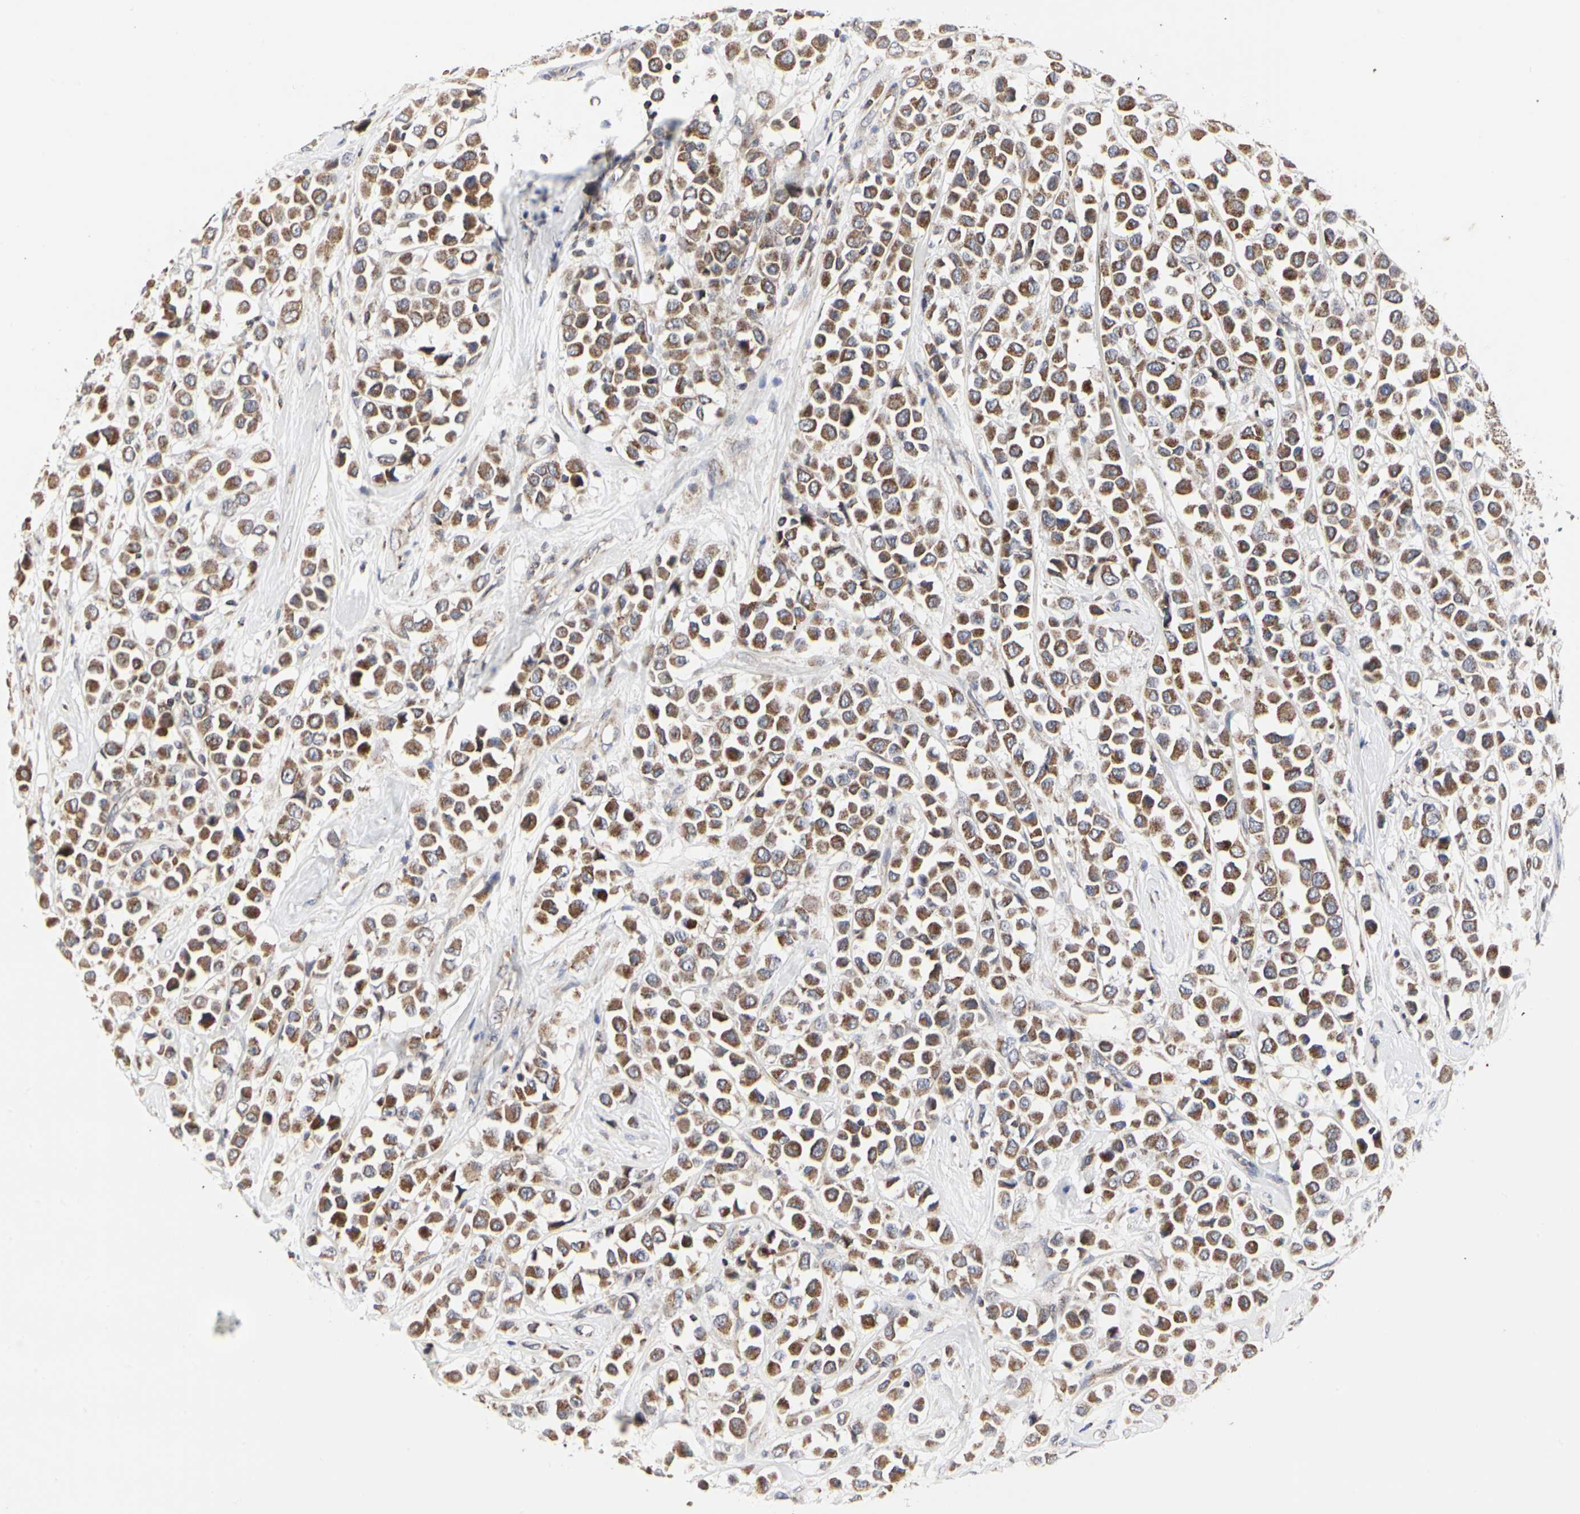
{"staining": {"intensity": "moderate", "quantity": ">75%", "location": "cytoplasmic/membranous"}, "tissue": "breast cancer", "cell_type": "Tumor cells", "image_type": "cancer", "snomed": [{"axis": "morphology", "description": "Duct carcinoma"}, {"axis": "topography", "description": "Breast"}], "caption": "An image of breast cancer (infiltrating ductal carcinoma) stained for a protein demonstrates moderate cytoplasmic/membranous brown staining in tumor cells.", "gene": "TSKU", "patient": {"sex": "female", "age": 61}}